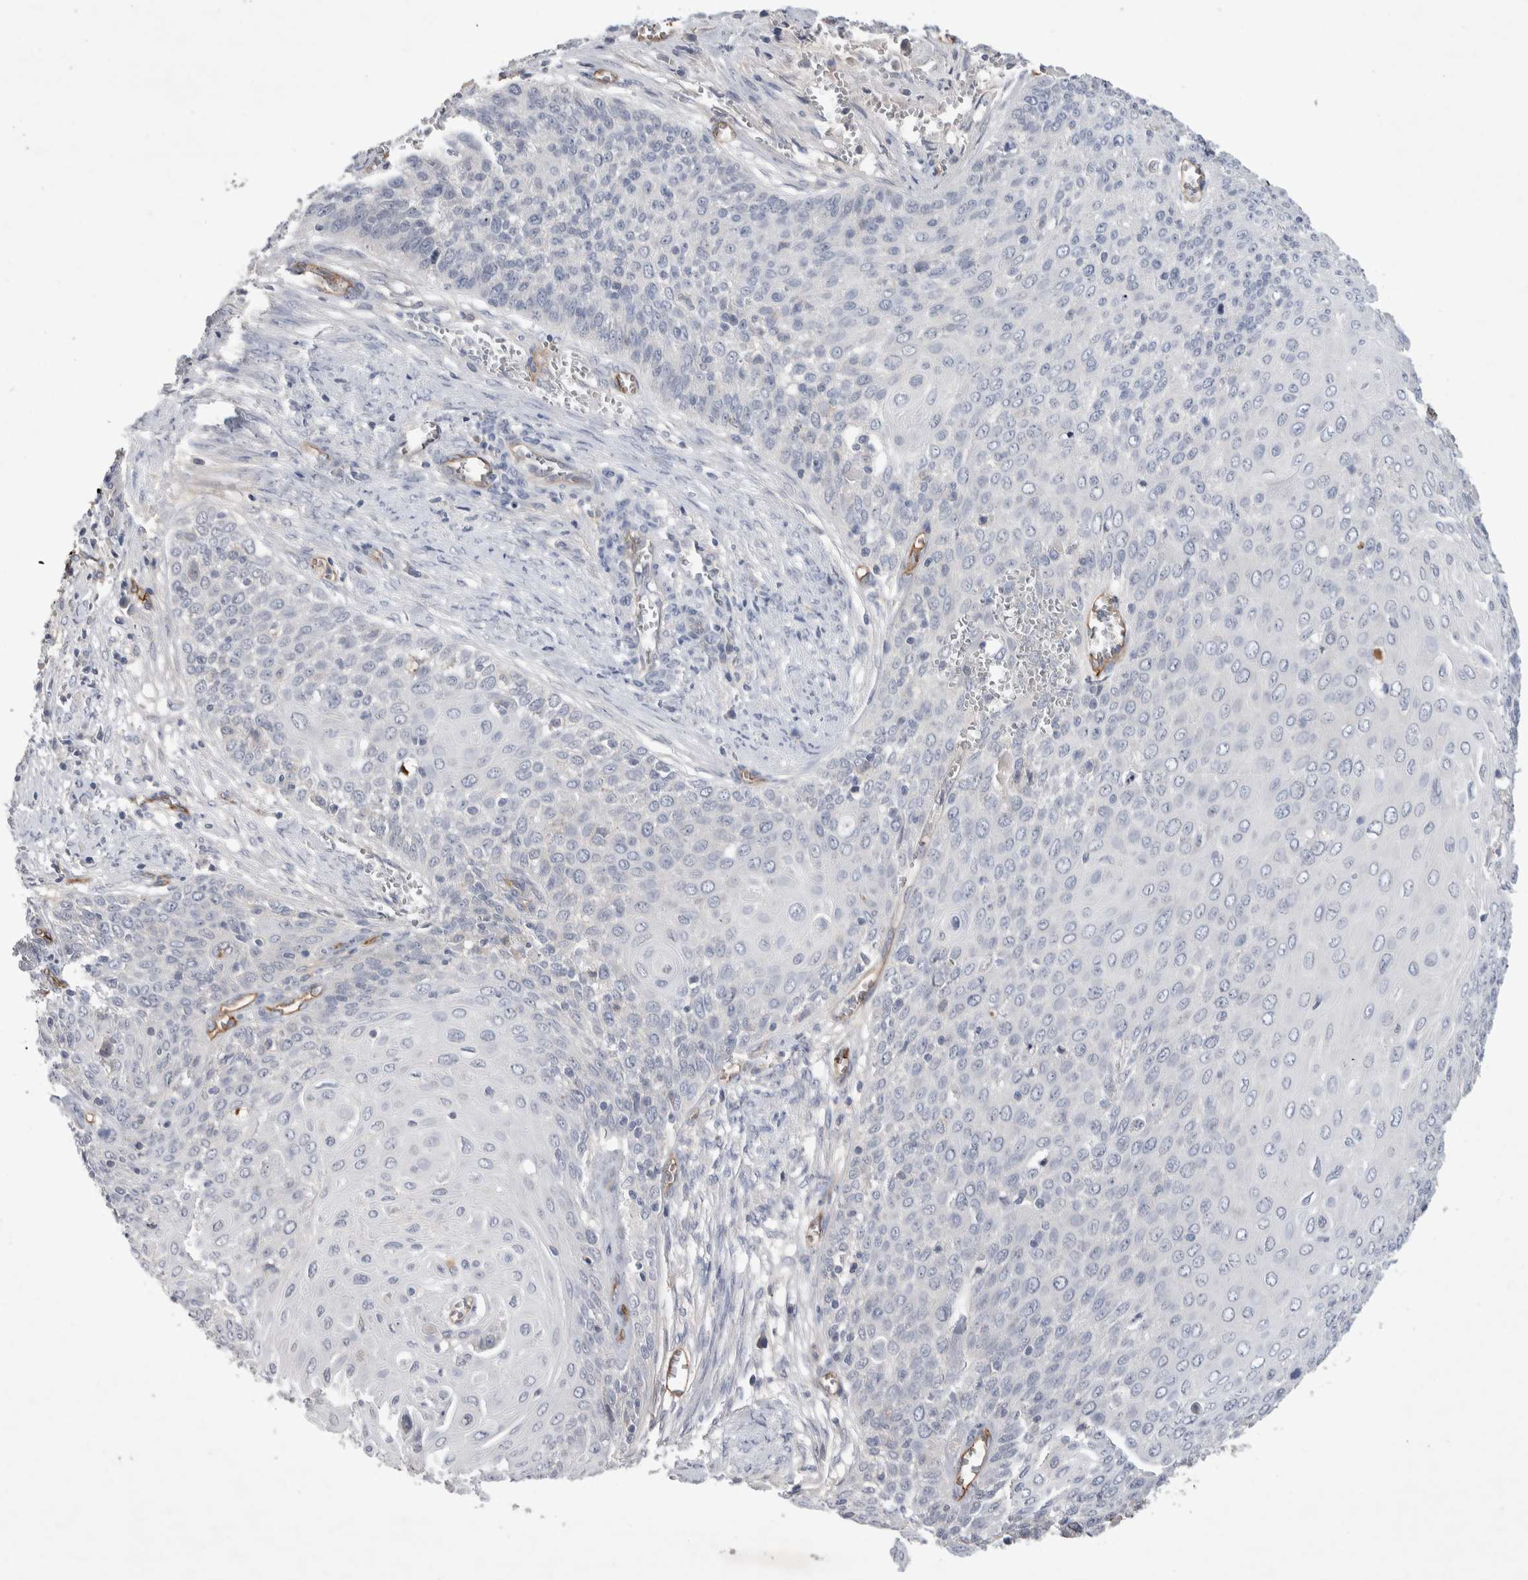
{"staining": {"intensity": "negative", "quantity": "none", "location": "none"}, "tissue": "cervical cancer", "cell_type": "Tumor cells", "image_type": "cancer", "snomed": [{"axis": "morphology", "description": "Squamous cell carcinoma, NOS"}, {"axis": "topography", "description": "Cervix"}], "caption": "Photomicrograph shows no significant protein expression in tumor cells of cervical cancer (squamous cell carcinoma).", "gene": "CEP131", "patient": {"sex": "female", "age": 39}}